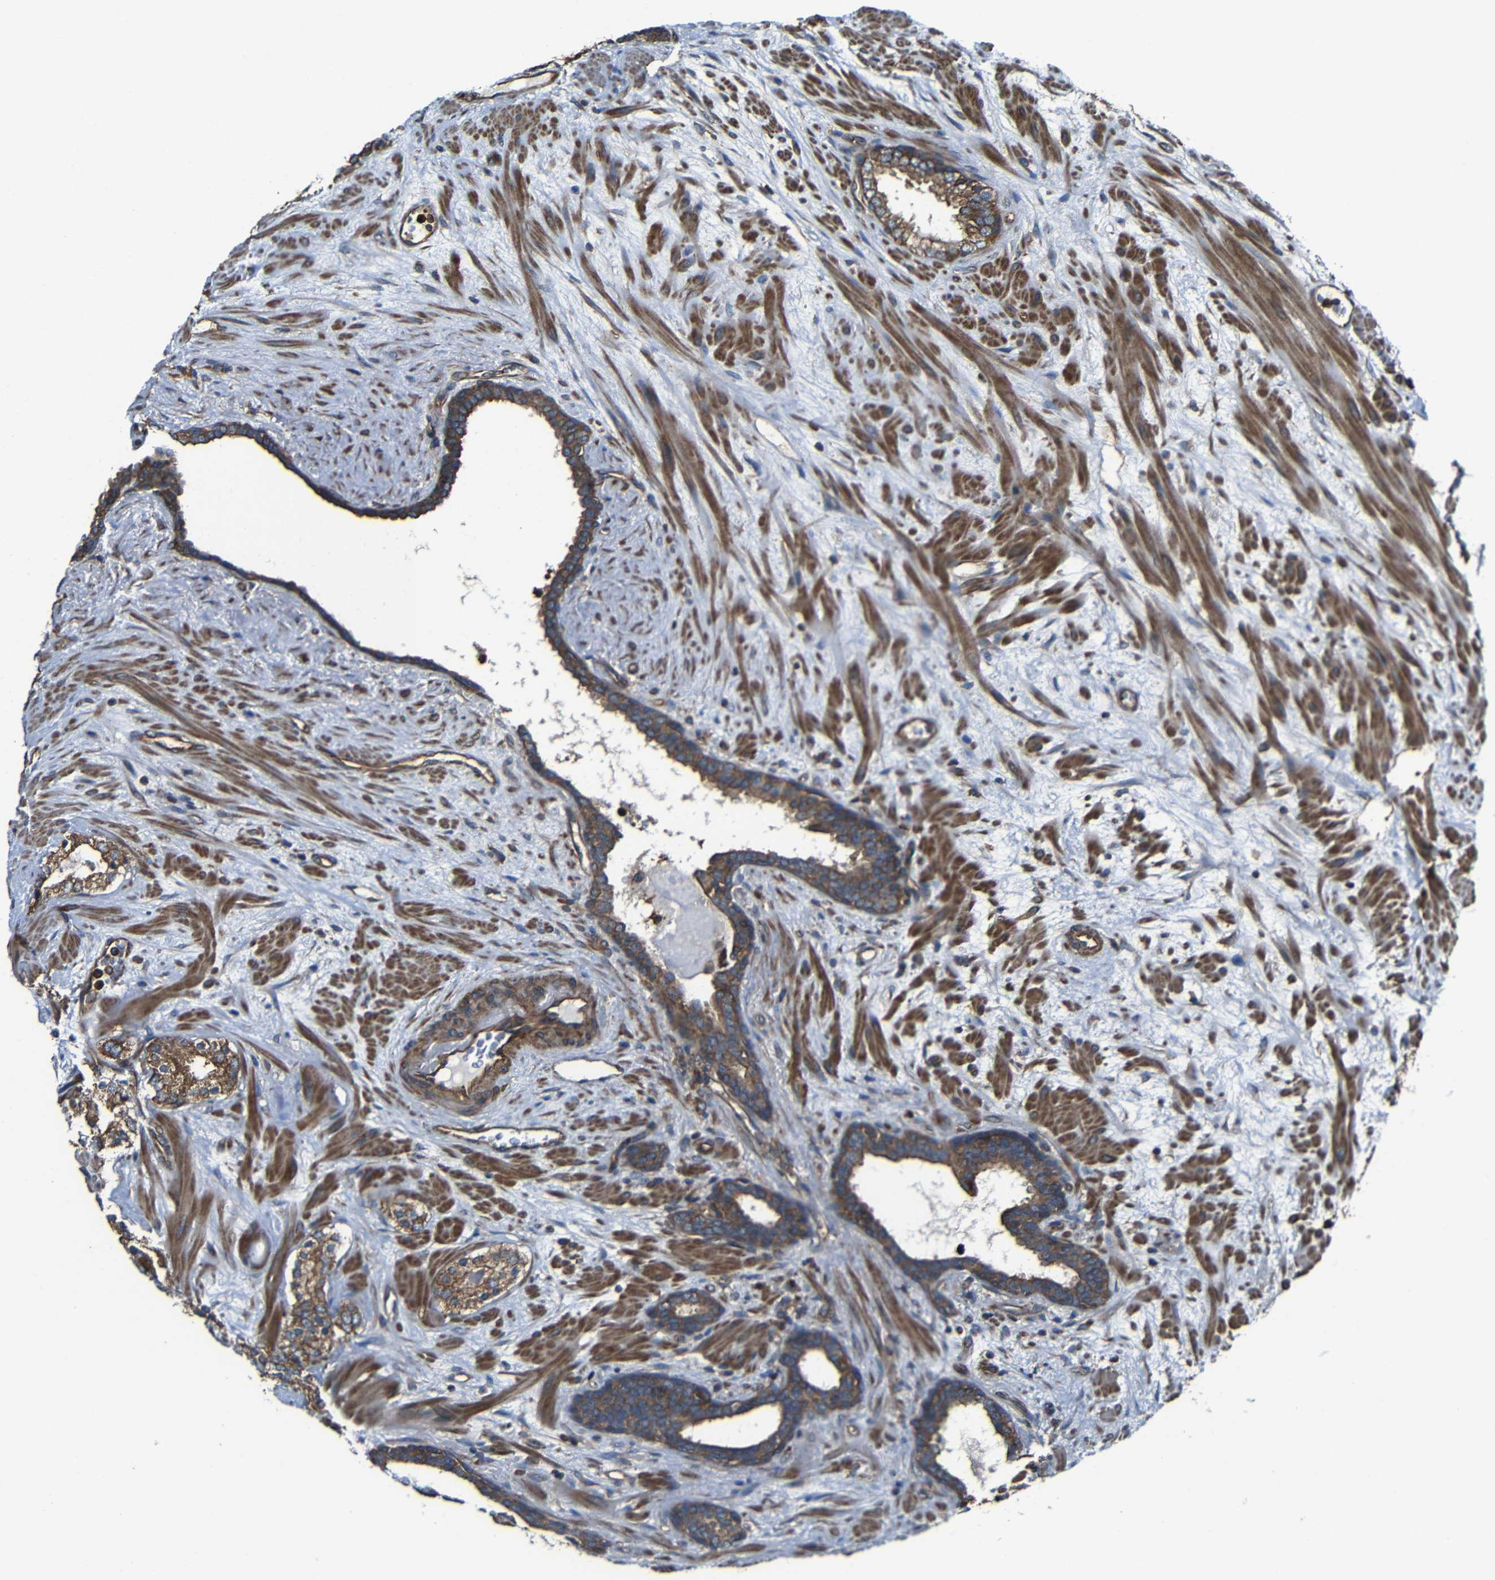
{"staining": {"intensity": "strong", "quantity": "25%-75%", "location": "cytoplasmic/membranous"}, "tissue": "prostate cancer", "cell_type": "Tumor cells", "image_type": "cancer", "snomed": [{"axis": "morphology", "description": "Adenocarcinoma, Low grade"}, {"axis": "topography", "description": "Prostate"}], "caption": "Immunohistochemical staining of prostate adenocarcinoma (low-grade) demonstrates high levels of strong cytoplasmic/membranous expression in approximately 25%-75% of tumor cells.", "gene": "PTCH1", "patient": {"sex": "male", "age": 63}}